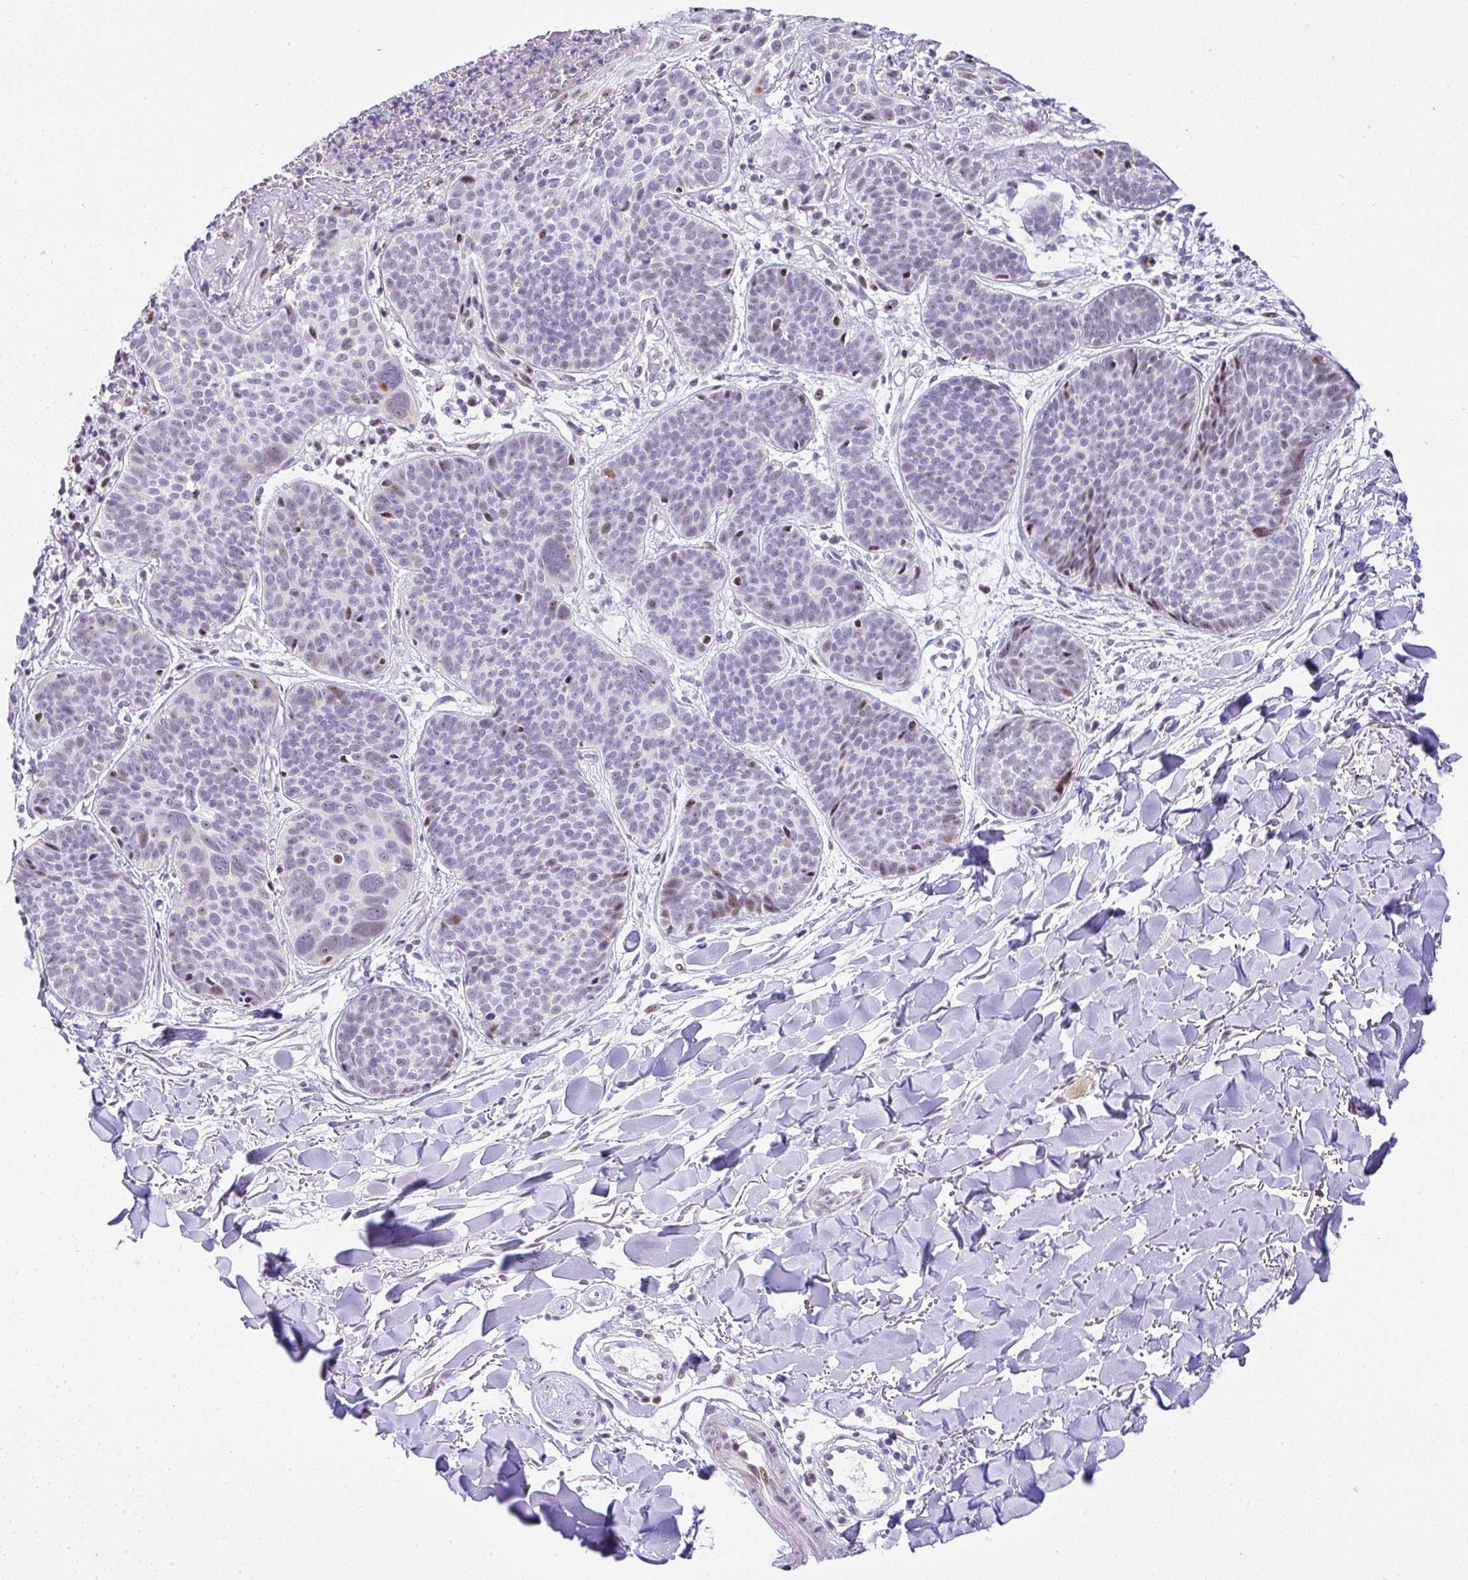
{"staining": {"intensity": "moderate", "quantity": "<25%", "location": "nuclear"}, "tissue": "skin cancer", "cell_type": "Tumor cells", "image_type": "cancer", "snomed": [{"axis": "morphology", "description": "Basal cell carcinoma"}, {"axis": "topography", "description": "Skin"}, {"axis": "topography", "description": "Skin of neck"}, {"axis": "topography", "description": "Skin of shoulder"}, {"axis": "topography", "description": "Skin of back"}], "caption": "Brown immunohistochemical staining in basal cell carcinoma (skin) displays moderate nuclear positivity in about <25% of tumor cells.", "gene": "NR1D2", "patient": {"sex": "male", "age": 80}}